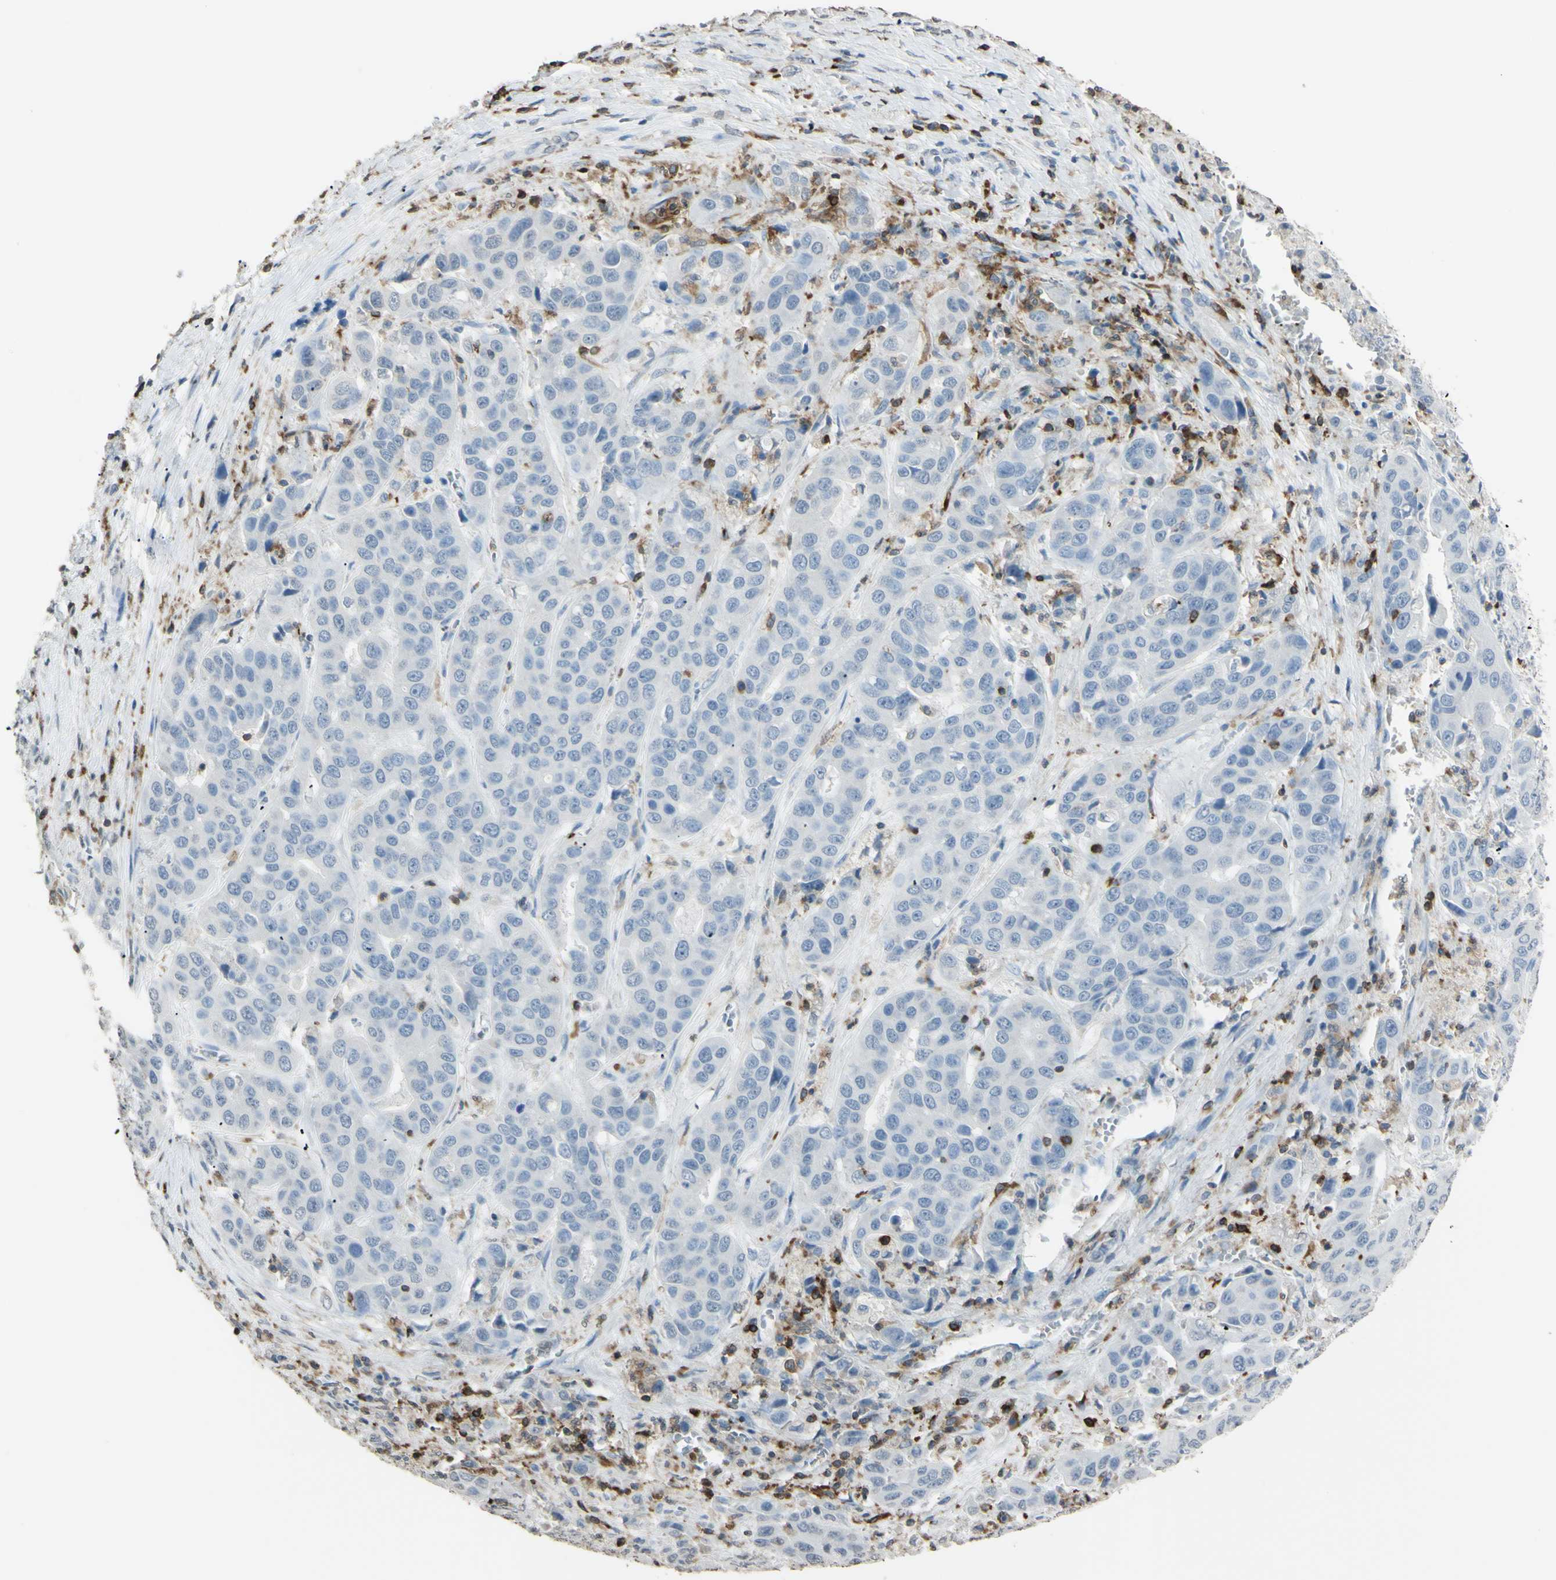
{"staining": {"intensity": "negative", "quantity": "none", "location": "none"}, "tissue": "liver cancer", "cell_type": "Tumor cells", "image_type": "cancer", "snomed": [{"axis": "morphology", "description": "Cholangiocarcinoma"}, {"axis": "topography", "description": "Liver"}], "caption": "IHC micrograph of neoplastic tissue: liver cancer (cholangiocarcinoma) stained with DAB demonstrates no significant protein expression in tumor cells.", "gene": "PSTPIP1", "patient": {"sex": "female", "age": 52}}